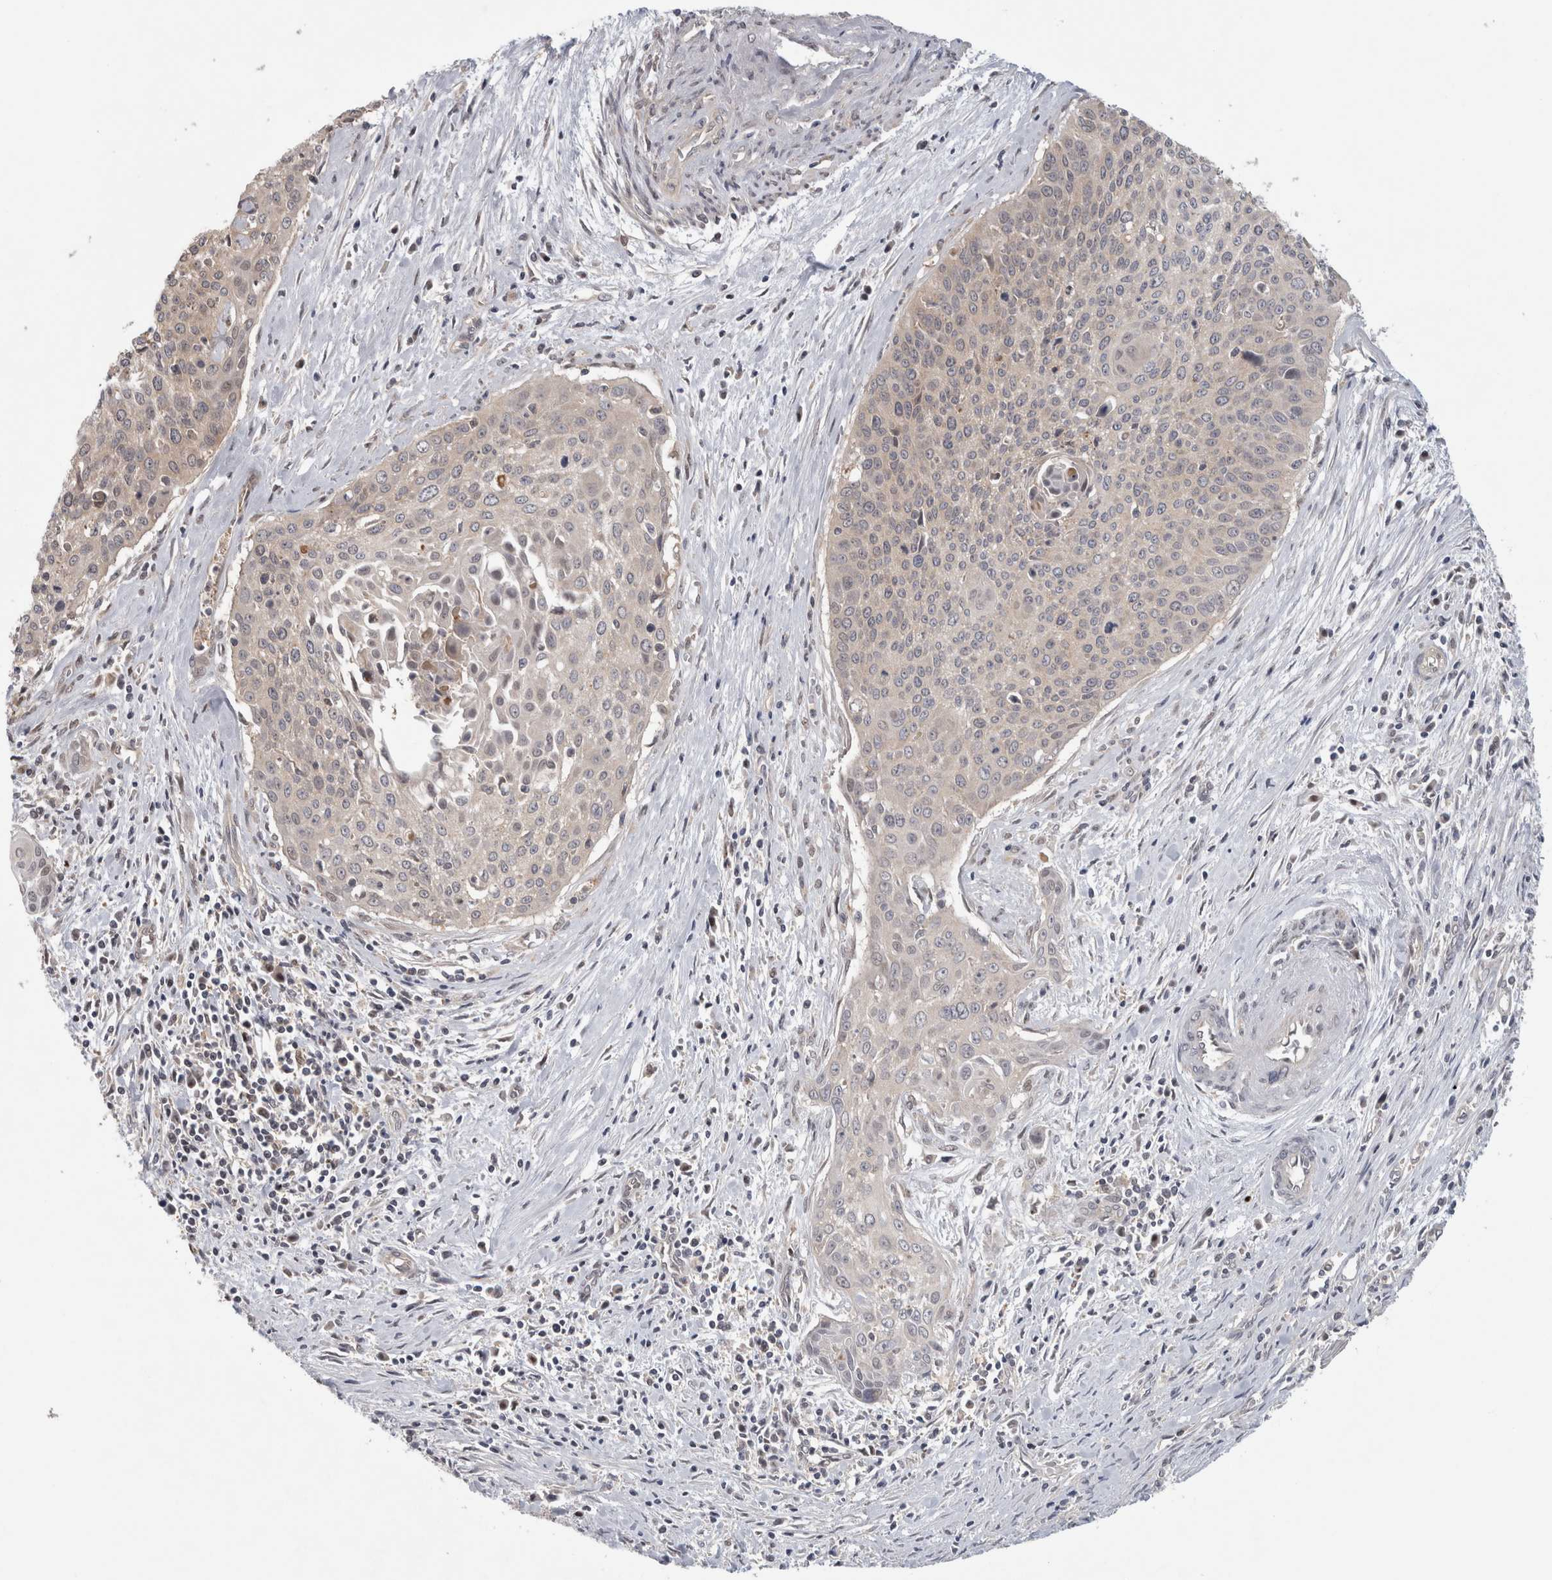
{"staining": {"intensity": "weak", "quantity": "<25%", "location": "cytoplasmic/membranous"}, "tissue": "cervical cancer", "cell_type": "Tumor cells", "image_type": "cancer", "snomed": [{"axis": "morphology", "description": "Squamous cell carcinoma, NOS"}, {"axis": "topography", "description": "Cervix"}], "caption": "Tumor cells show no significant protein expression in cervical squamous cell carcinoma.", "gene": "PIGP", "patient": {"sex": "female", "age": 55}}